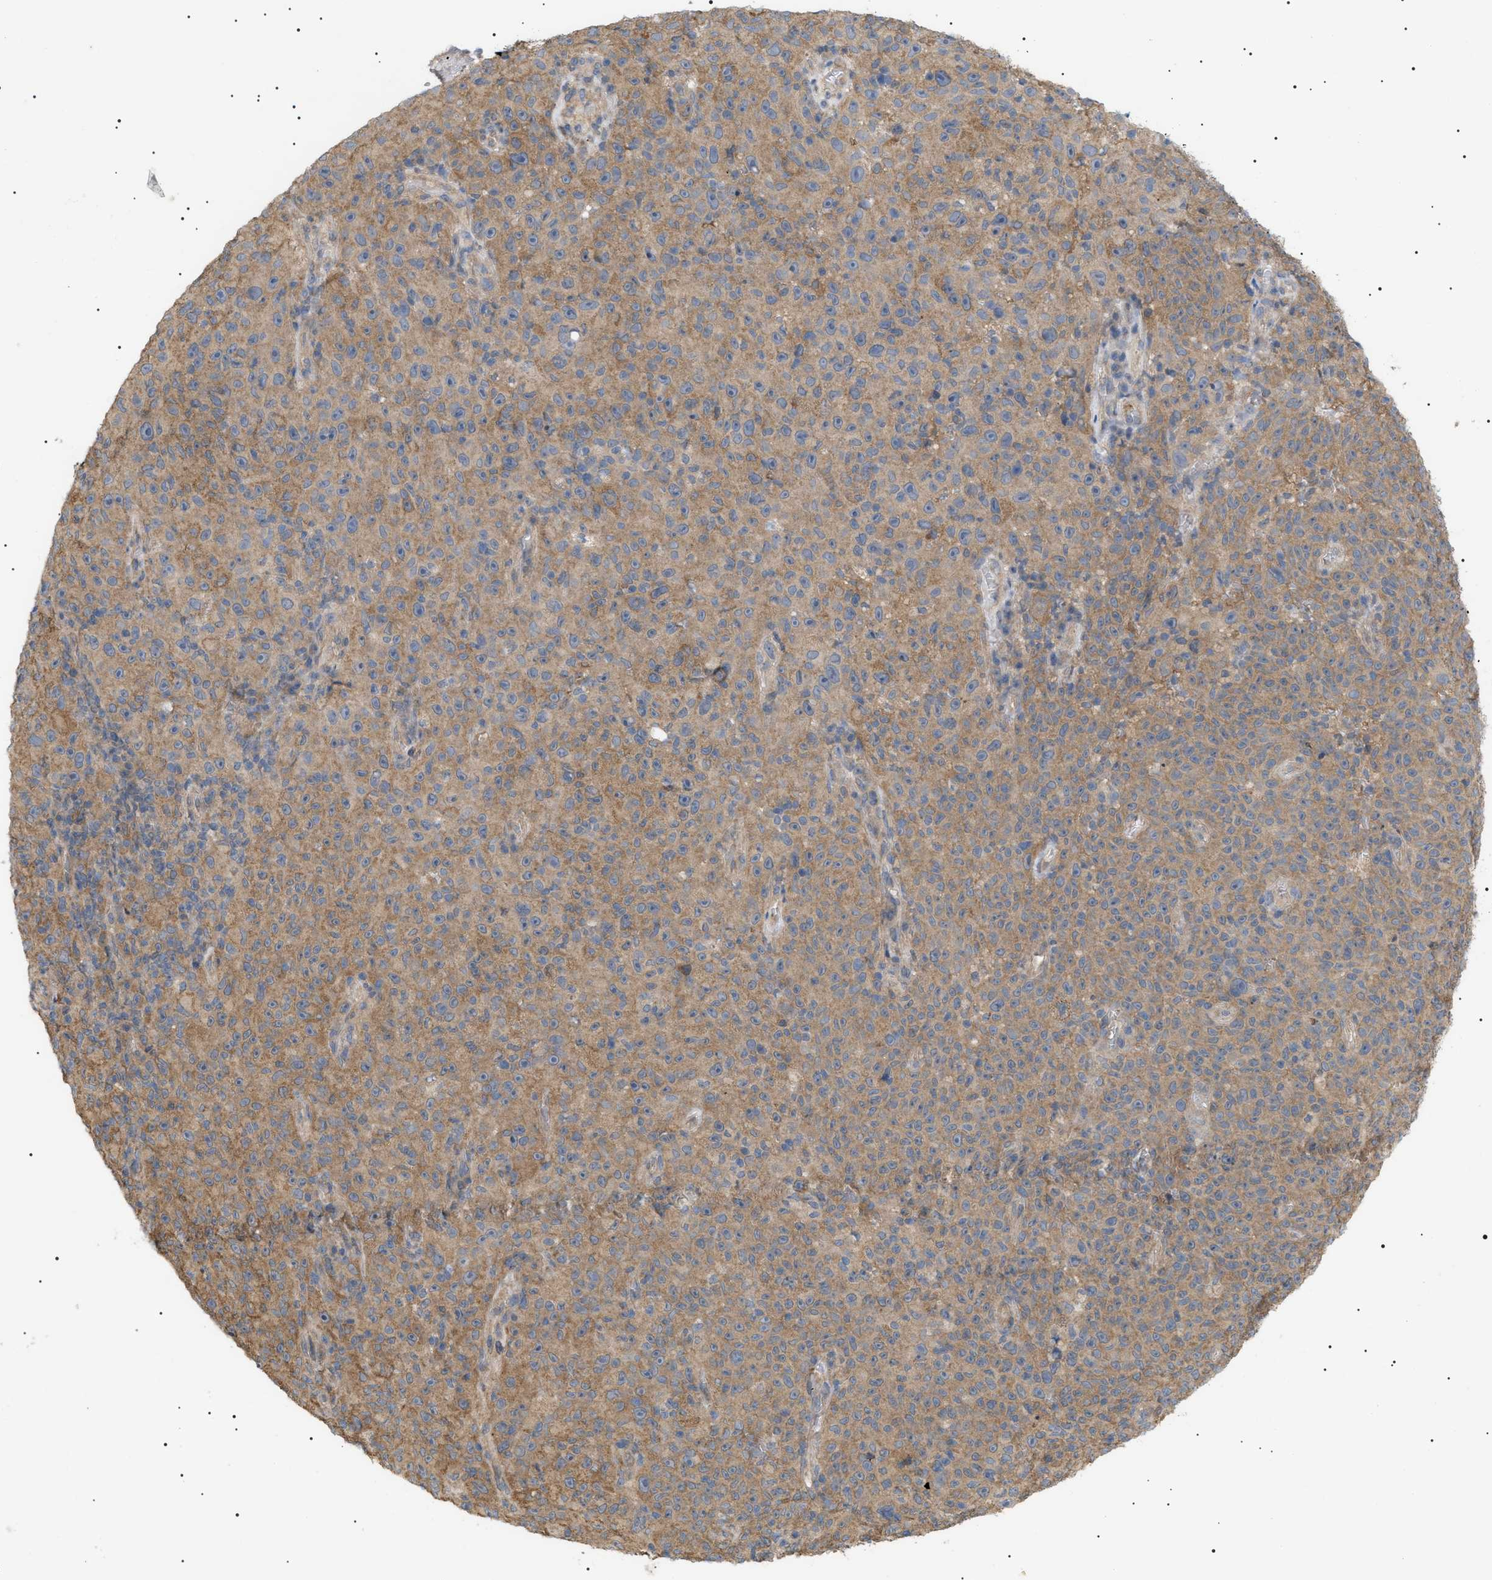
{"staining": {"intensity": "weak", "quantity": ">75%", "location": "cytoplasmic/membranous"}, "tissue": "melanoma", "cell_type": "Tumor cells", "image_type": "cancer", "snomed": [{"axis": "morphology", "description": "Malignant melanoma, NOS"}, {"axis": "topography", "description": "Skin"}], "caption": "A brown stain highlights weak cytoplasmic/membranous positivity of a protein in human malignant melanoma tumor cells. (DAB (3,3'-diaminobenzidine) IHC, brown staining for protein, blue staining for nuclei).", "gene": "IRS2", "patient": {"sex": "female", "age": 82}}